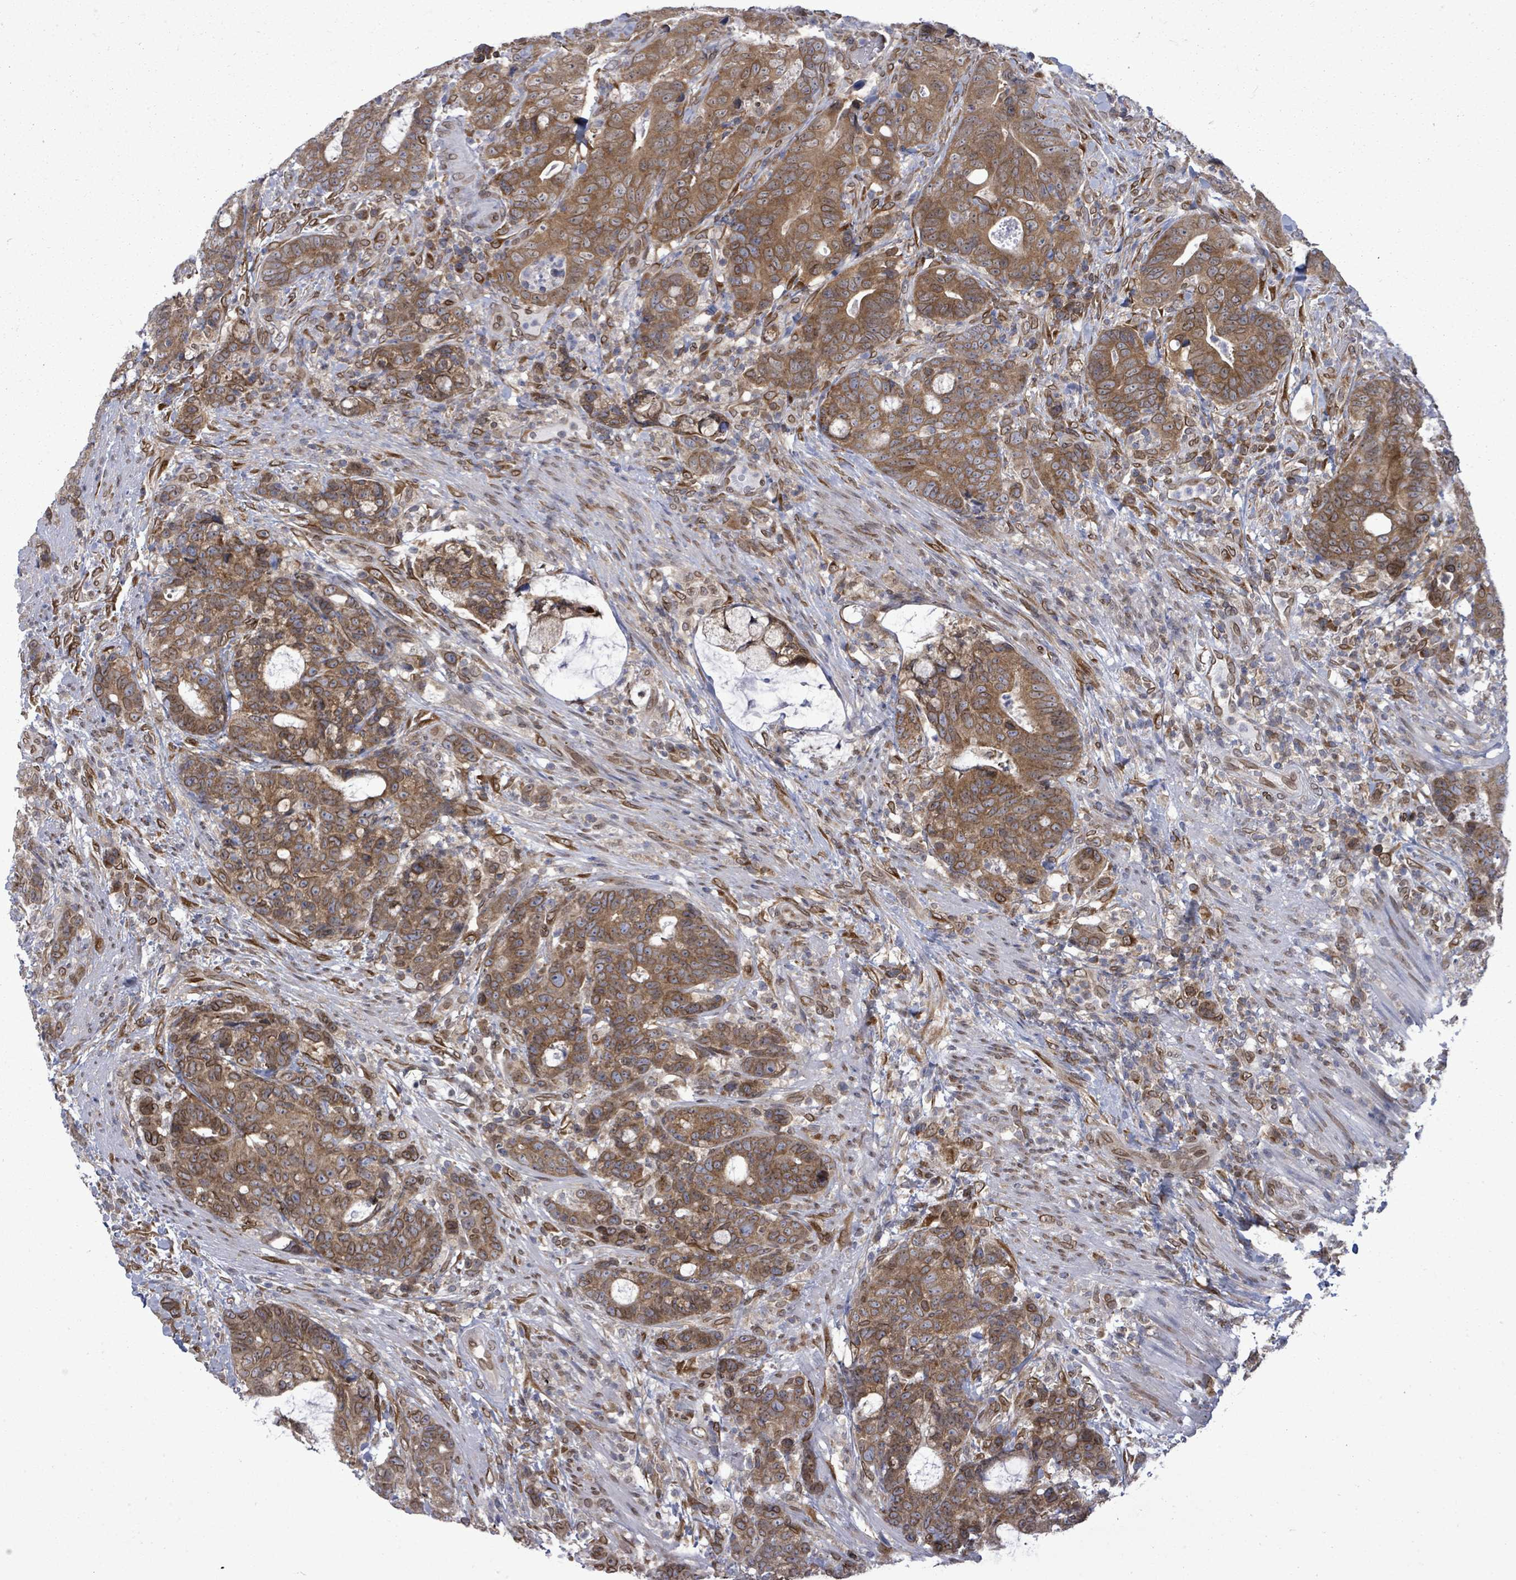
{"staining": {"intensity": "moderate", "quantity": ">75%", "location": "cytoplasmic/membranous,nuclear"}, "tissue": "colorectal cancer", "cell_type": "Tumor cells", "image_type": "cancer", "snomed": [{"axis": "morphology", "description": "Adenocarcinoma, NOS"}, {"axis": "topography", "description": "Colon"}], "caption": "A histopathology image of human colorectal cancer stained for a protein displays moderate cytoplasmic/membranous and nuclear brown staining in tumor cells.", "gene": "ARFGAP1", "patient": {"sex": "female", "age": 82}}